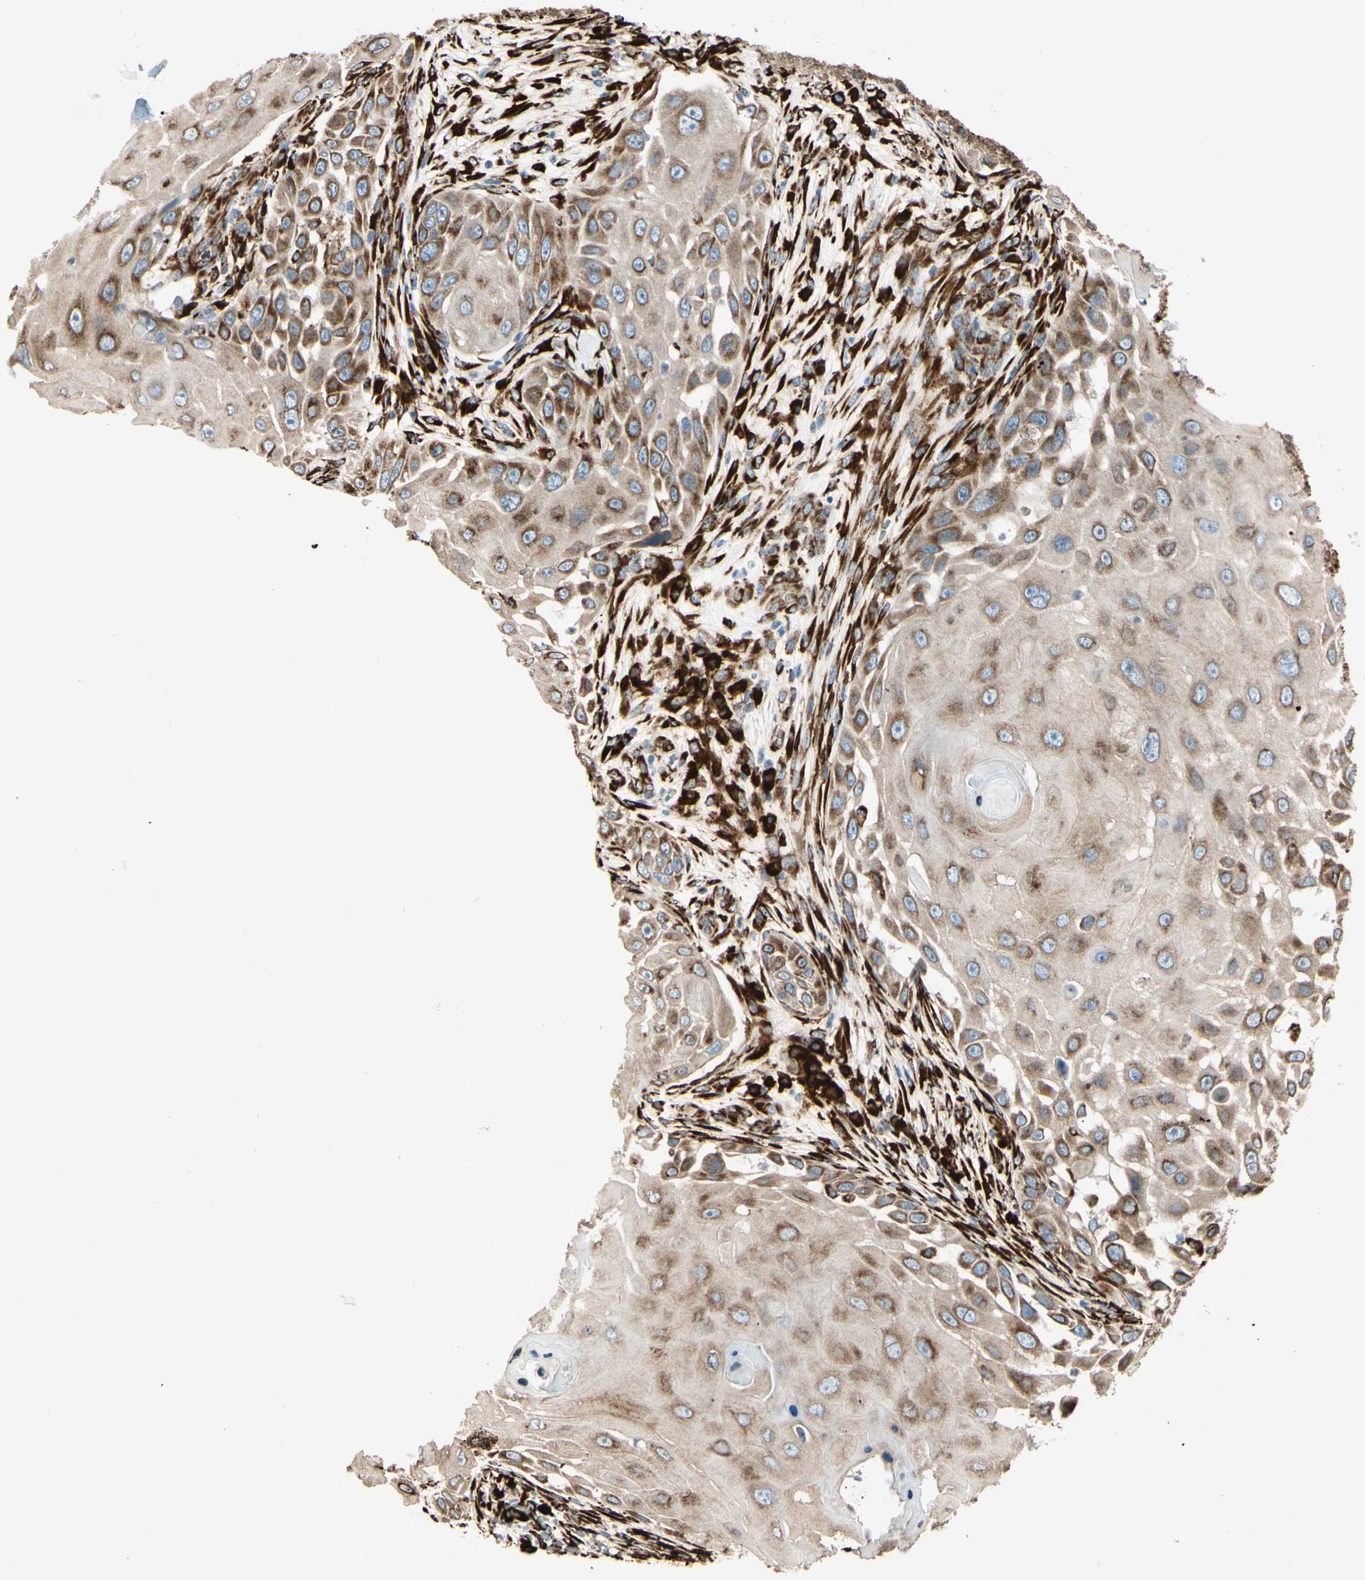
{"staining": {"intensity": "moderate", "quantity": ">75%", "location": "cytoplasmic/membranous"}, "tissue": "skin cancer", "cell_type": "Tumor cells", "image_type": "cancer", "snomed": [{"axis": "morphology", "description": "Squamous cell carcinoma, NOS"}, {"axis": "topography", "description": "Skin"}], "caption": "A brown stain labels moderate cytoplasmic/membranous staining of a protein in skin cancer tumor cells. Immunohistochemistry (ihc) stains the protein in brown and the nuclei are stained blue.", "gene": "RRBP1", "patient": {"sex": "female", "age": 44}}